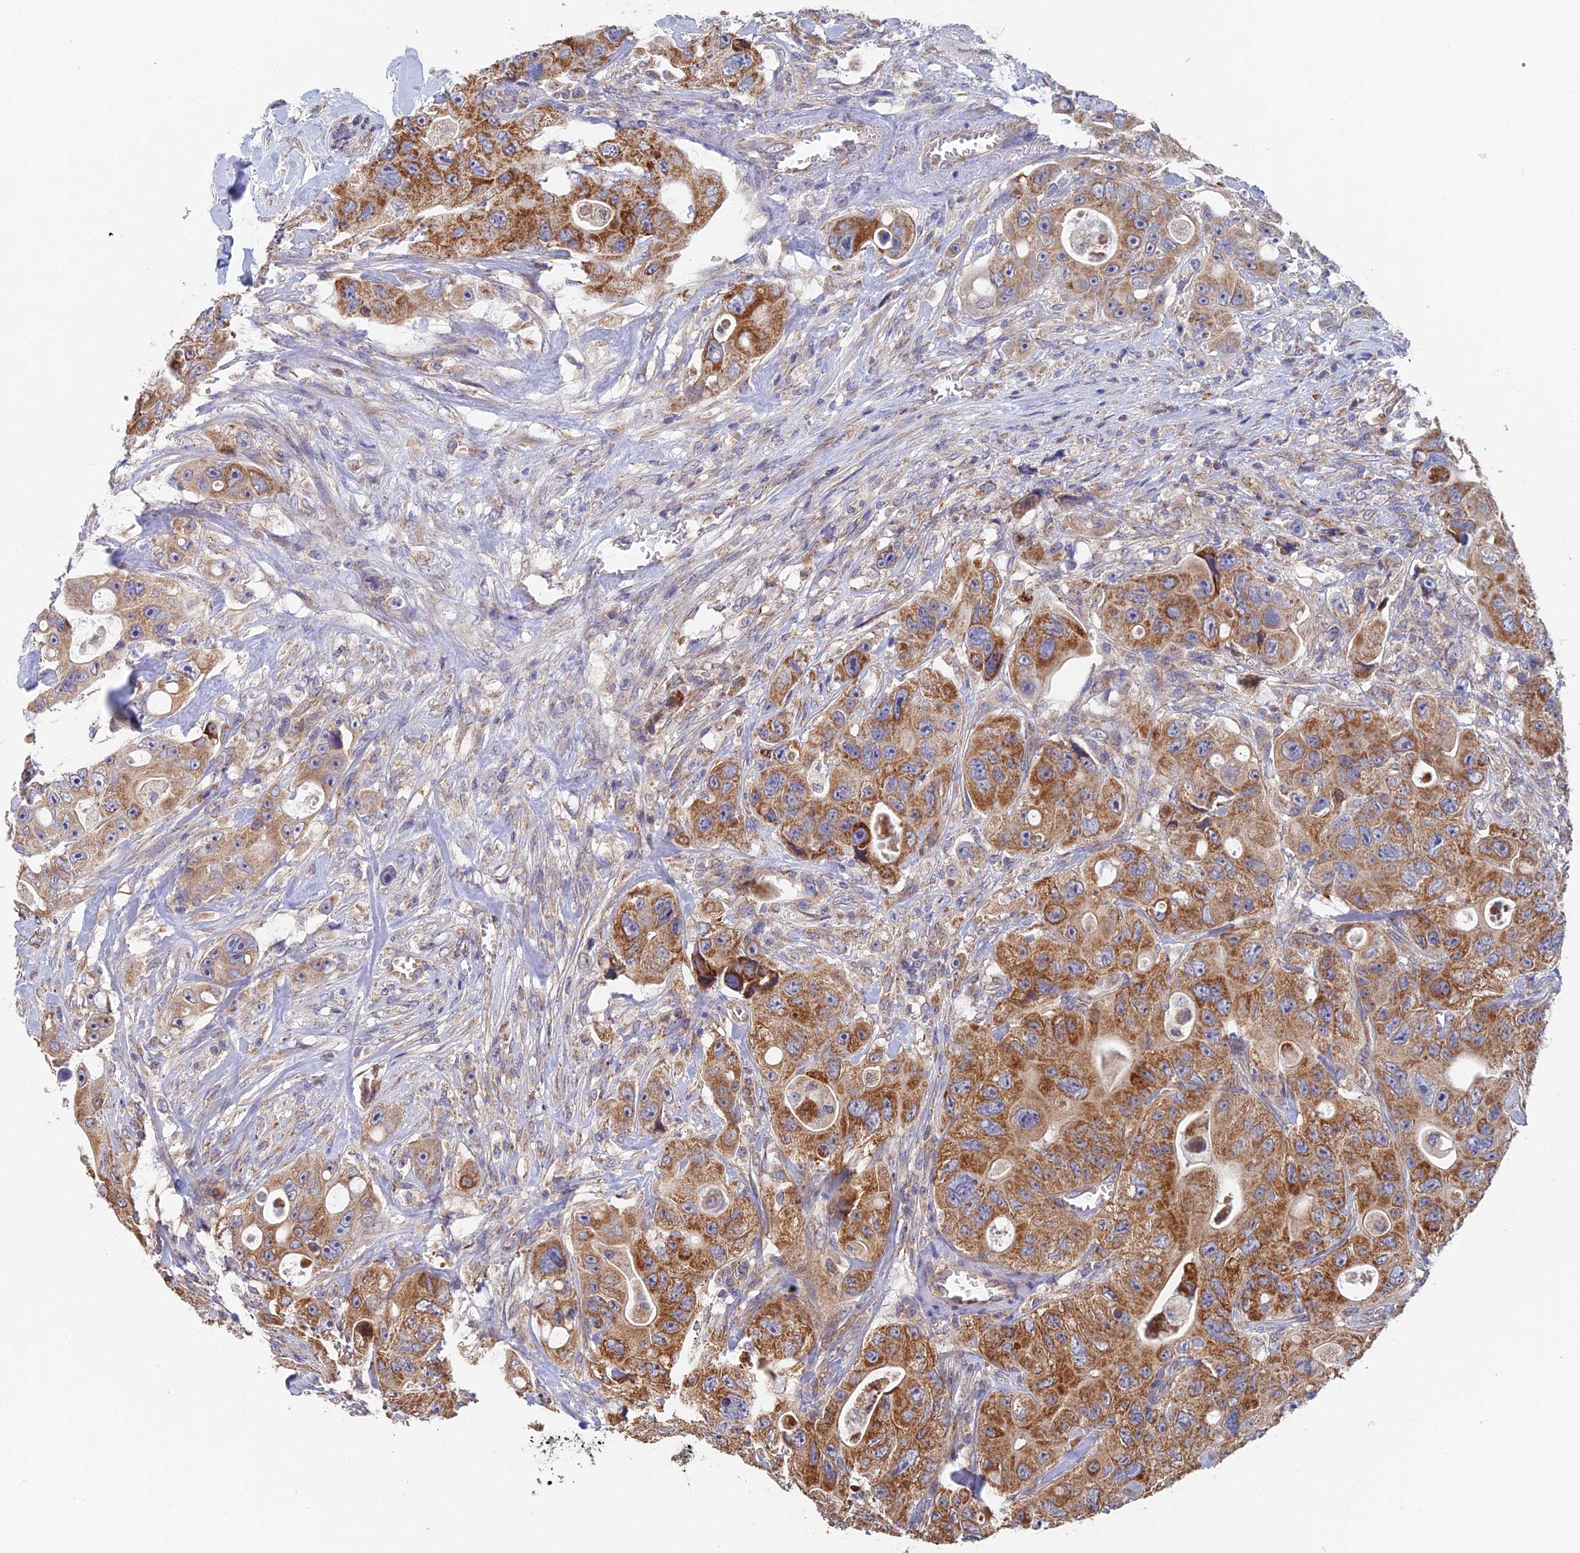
{"staining": {"intensity": "moderate", "quantity": ">75%", "location": "cytoplasmic/membranous"}, "tissue": "colorectal cancer", "cell_type": "Tumor cells", "image_type": "cancer", "snomed": [{"axis": "morphology", "description": "Adenocarcinoma, NOS"}, {"axis": "topography", "description": "Colon"}], "caption": "IHC (DAB) staining of colorectal cancer (adenocarcinoma) displays moderate cytoplasmic/membranous protein expression in about >75% of tumor cells.", "gene": "ECSIT", "patient": {"sex": "female", "age": 46}}